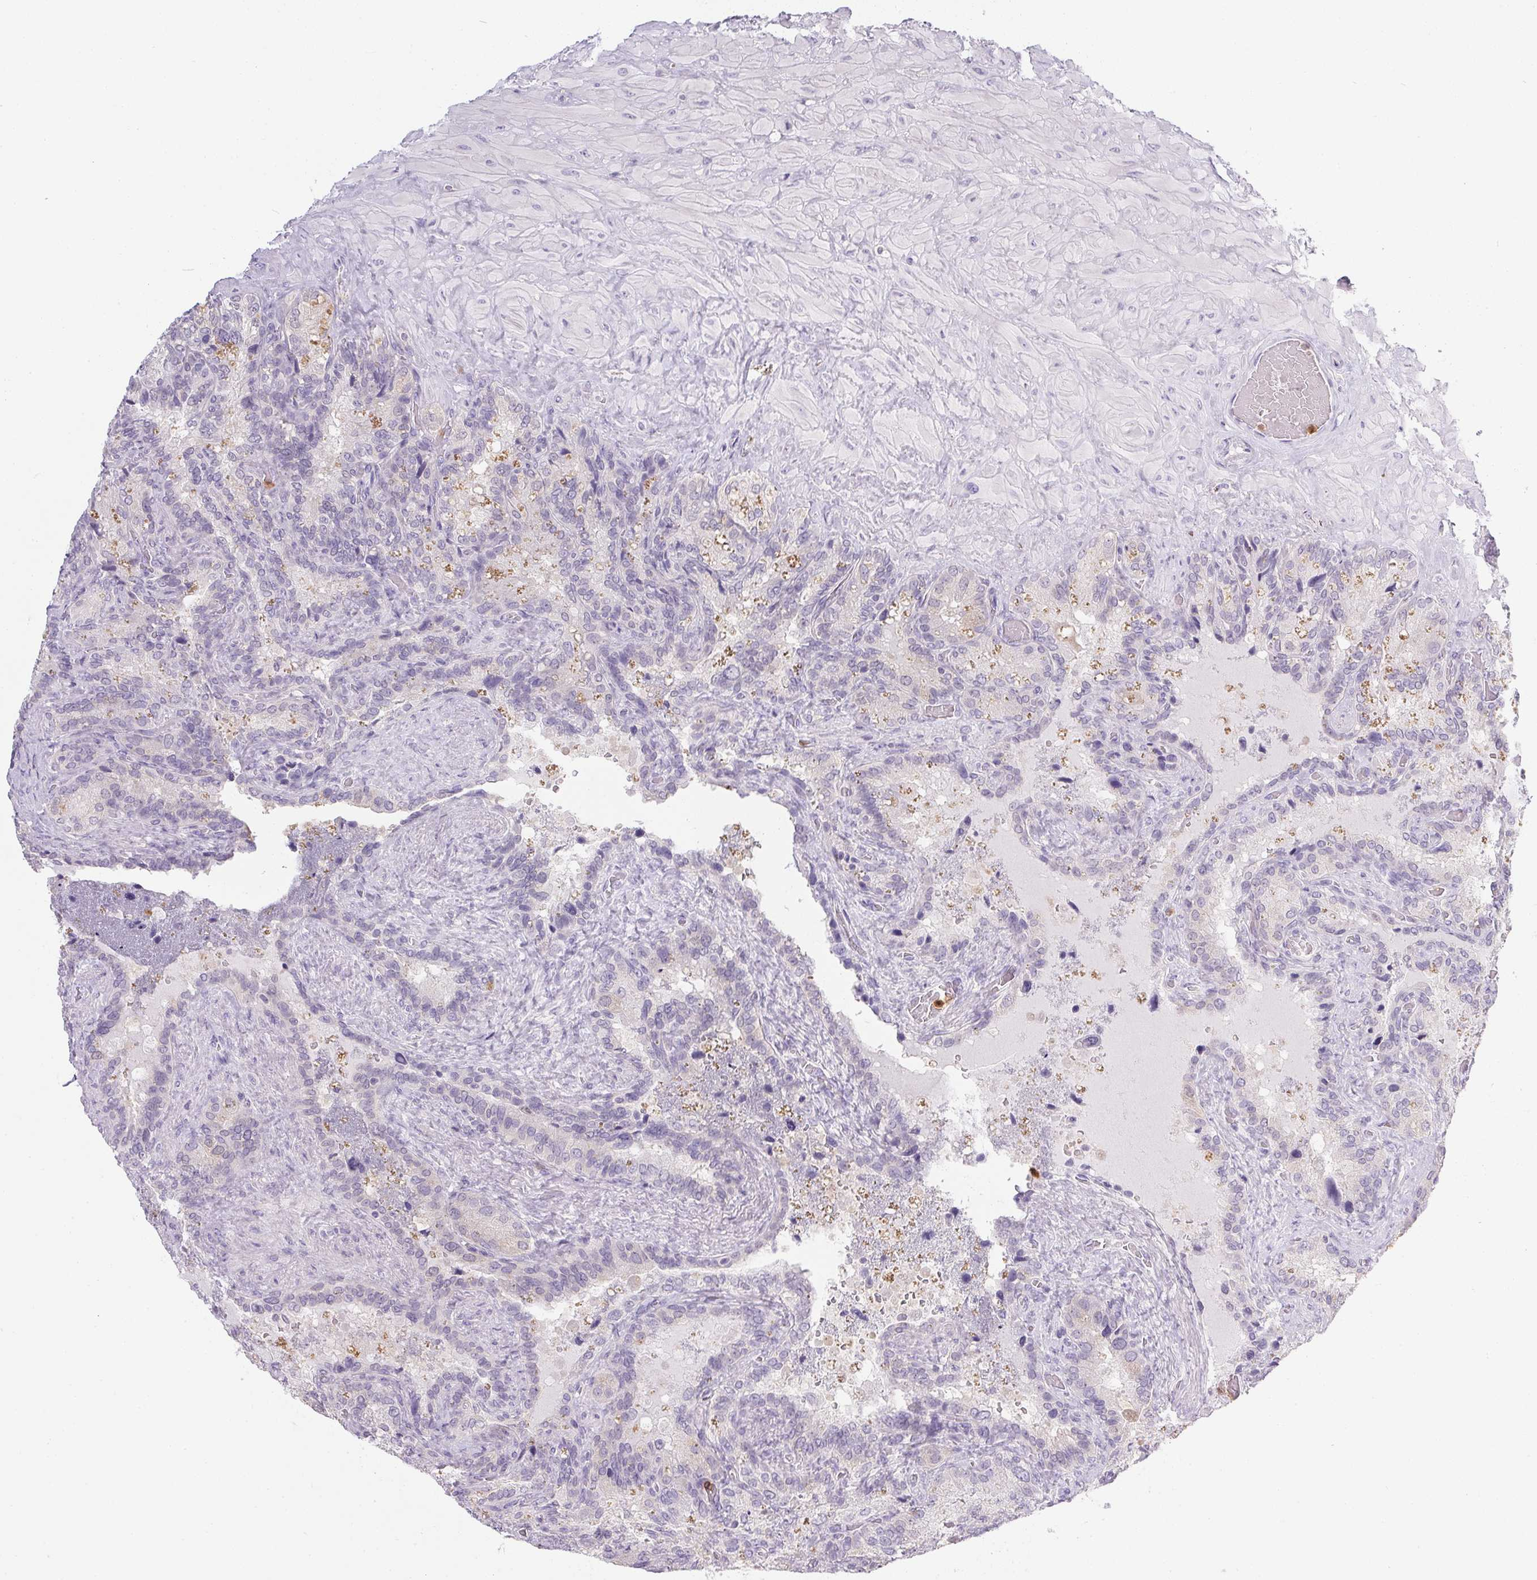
{"staining": {"intensity": "negative", "quantity": "none", "location": "none"}, "tissue": "seminal vesicle", "cell_type": "Glandular cells", "image_type": "normal", "snomed": [{"axis": "morphology", "description": "Normal tissue, NOS"}, {"axis": "topography", "description": "Seminal veicle"}], "caption": "IHC micrograph of benign seminal vesicle stained for a protein (brown), which displays no staining in glandular cells.", "gene": "DNAJC5G", "patient": {"sex": "male", "age": 60}}